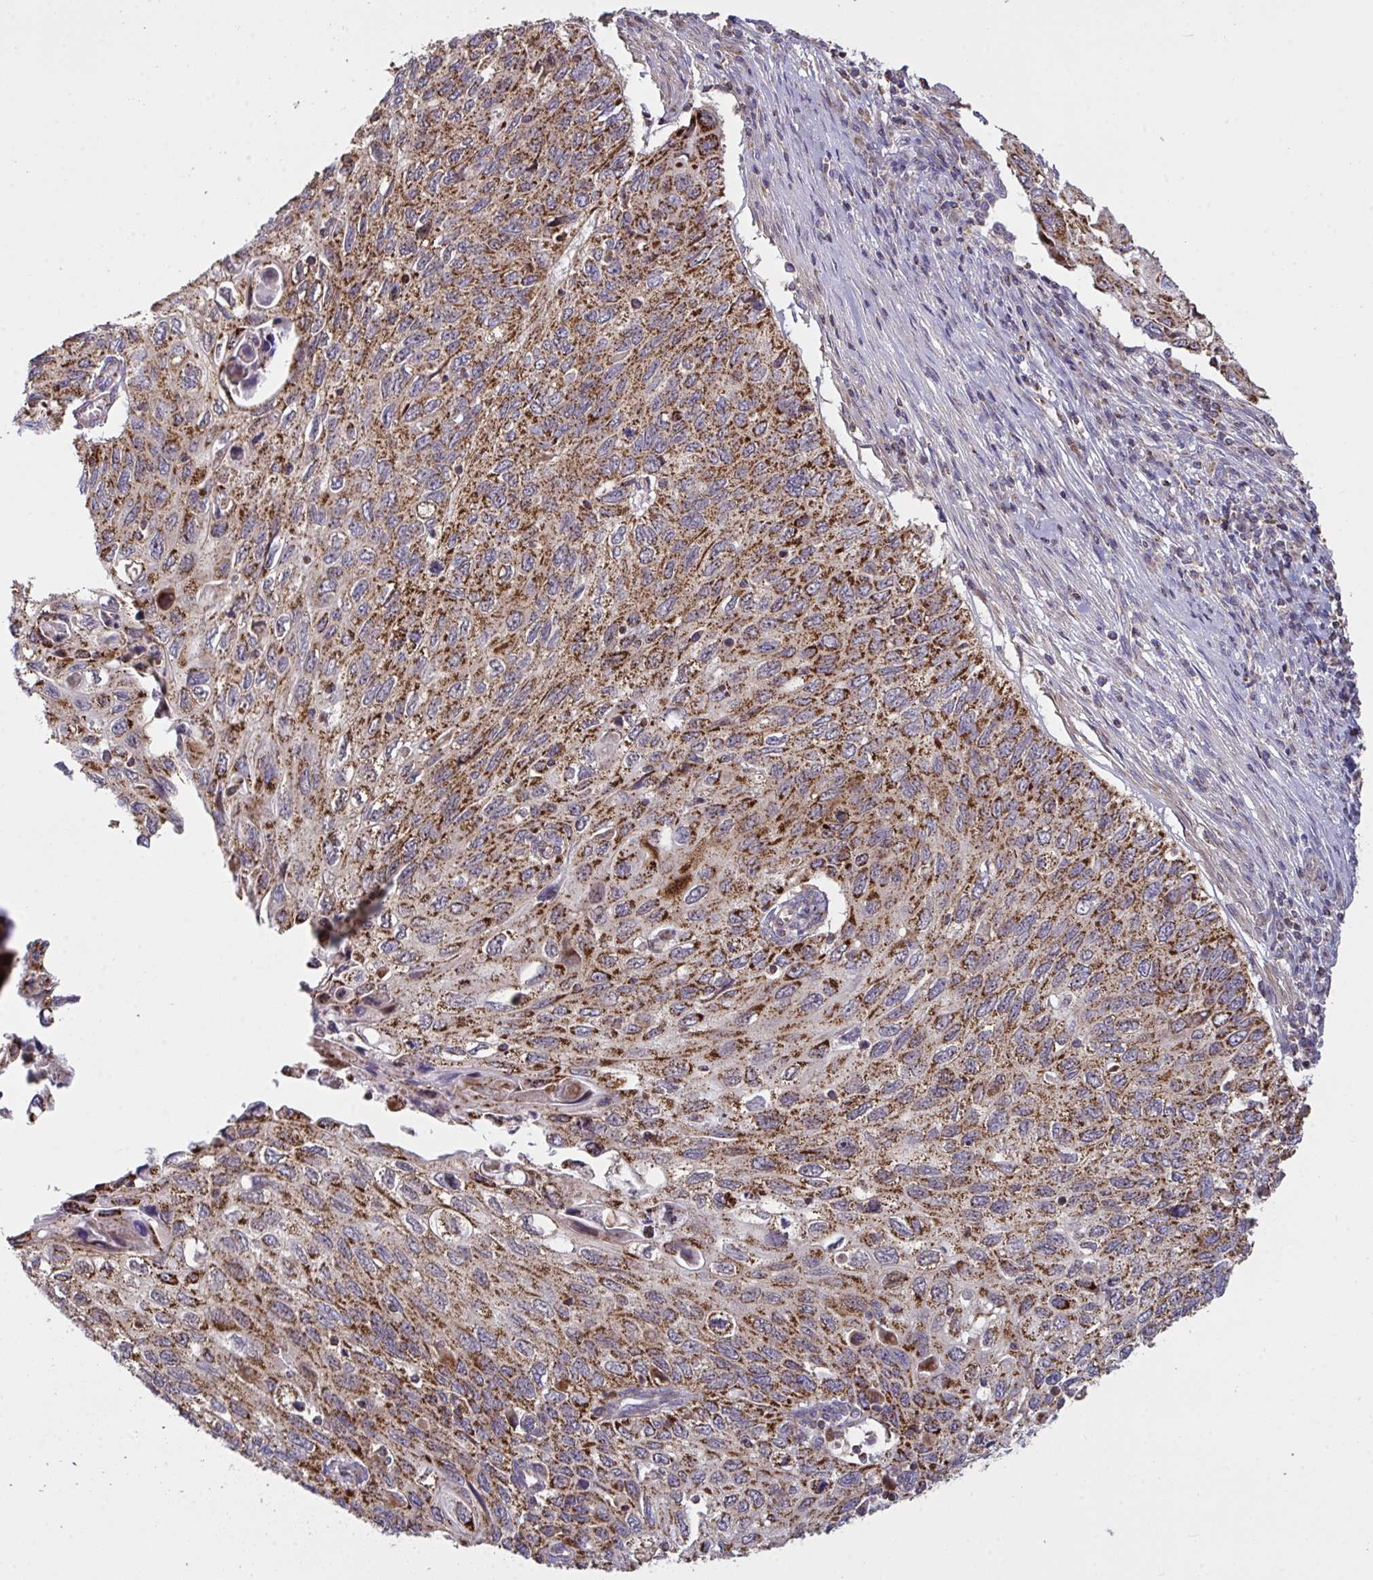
{"staining": {"intensity": "strong", "quantity": ">75%", "location": "cytoplasmic/membranous"}, "tissue": "cervical cancer", "cell_type": "Tumor cells", "image_type": "cancer", "snomed": [{"axis": "morphology", "description": "Squamous cell carcinoma, NOS"}, {"axis": "topography", "description": "Cervix"}], "caption": "This is an image of immunohistochemistry (IHC) staining of cervical cancer, which shows strong staining in the cytoplasmic/membranous of tumor cells.", "gene": "MICOS10", "patient": {"sex": "female", "age": 70}}